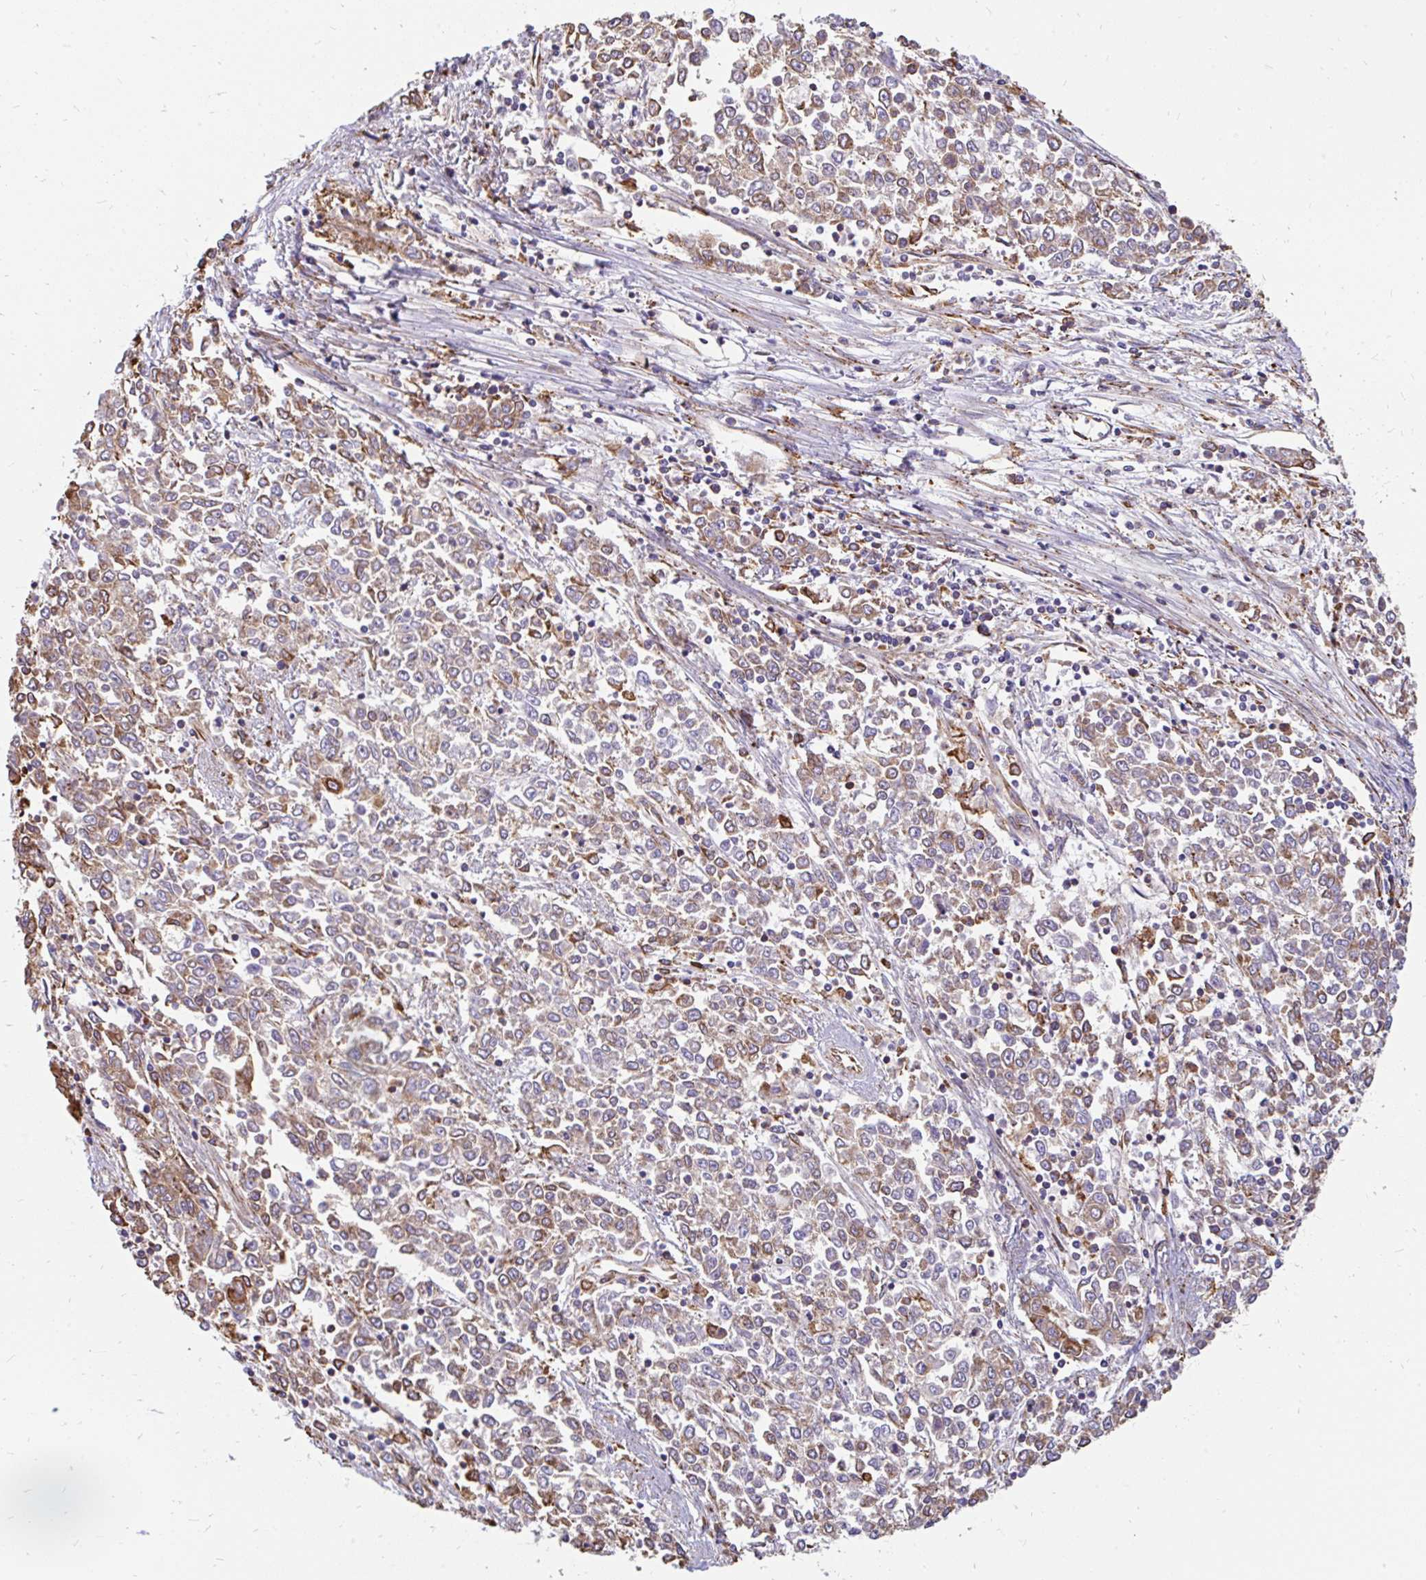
{"staining": {"intensity": "moderate", "quantity": "25%-75%", "location": "cytoplasmic/membranous"}, "tissue": "endometrial cancer", "cell_type": "Tumor cells", "image_type": "cancer", "snomed": [{"axis": "morphology", "description": "Adenocarcinoma, NOS"}, {"axis": "topography", "description": "Endometrium"}], "caption": "Endometrial adenocarcinoma stained with a protein marker displays moderate staining in tumor cells.", "gene": "EML5", "patient": {"sex": "female", "age": 50}}